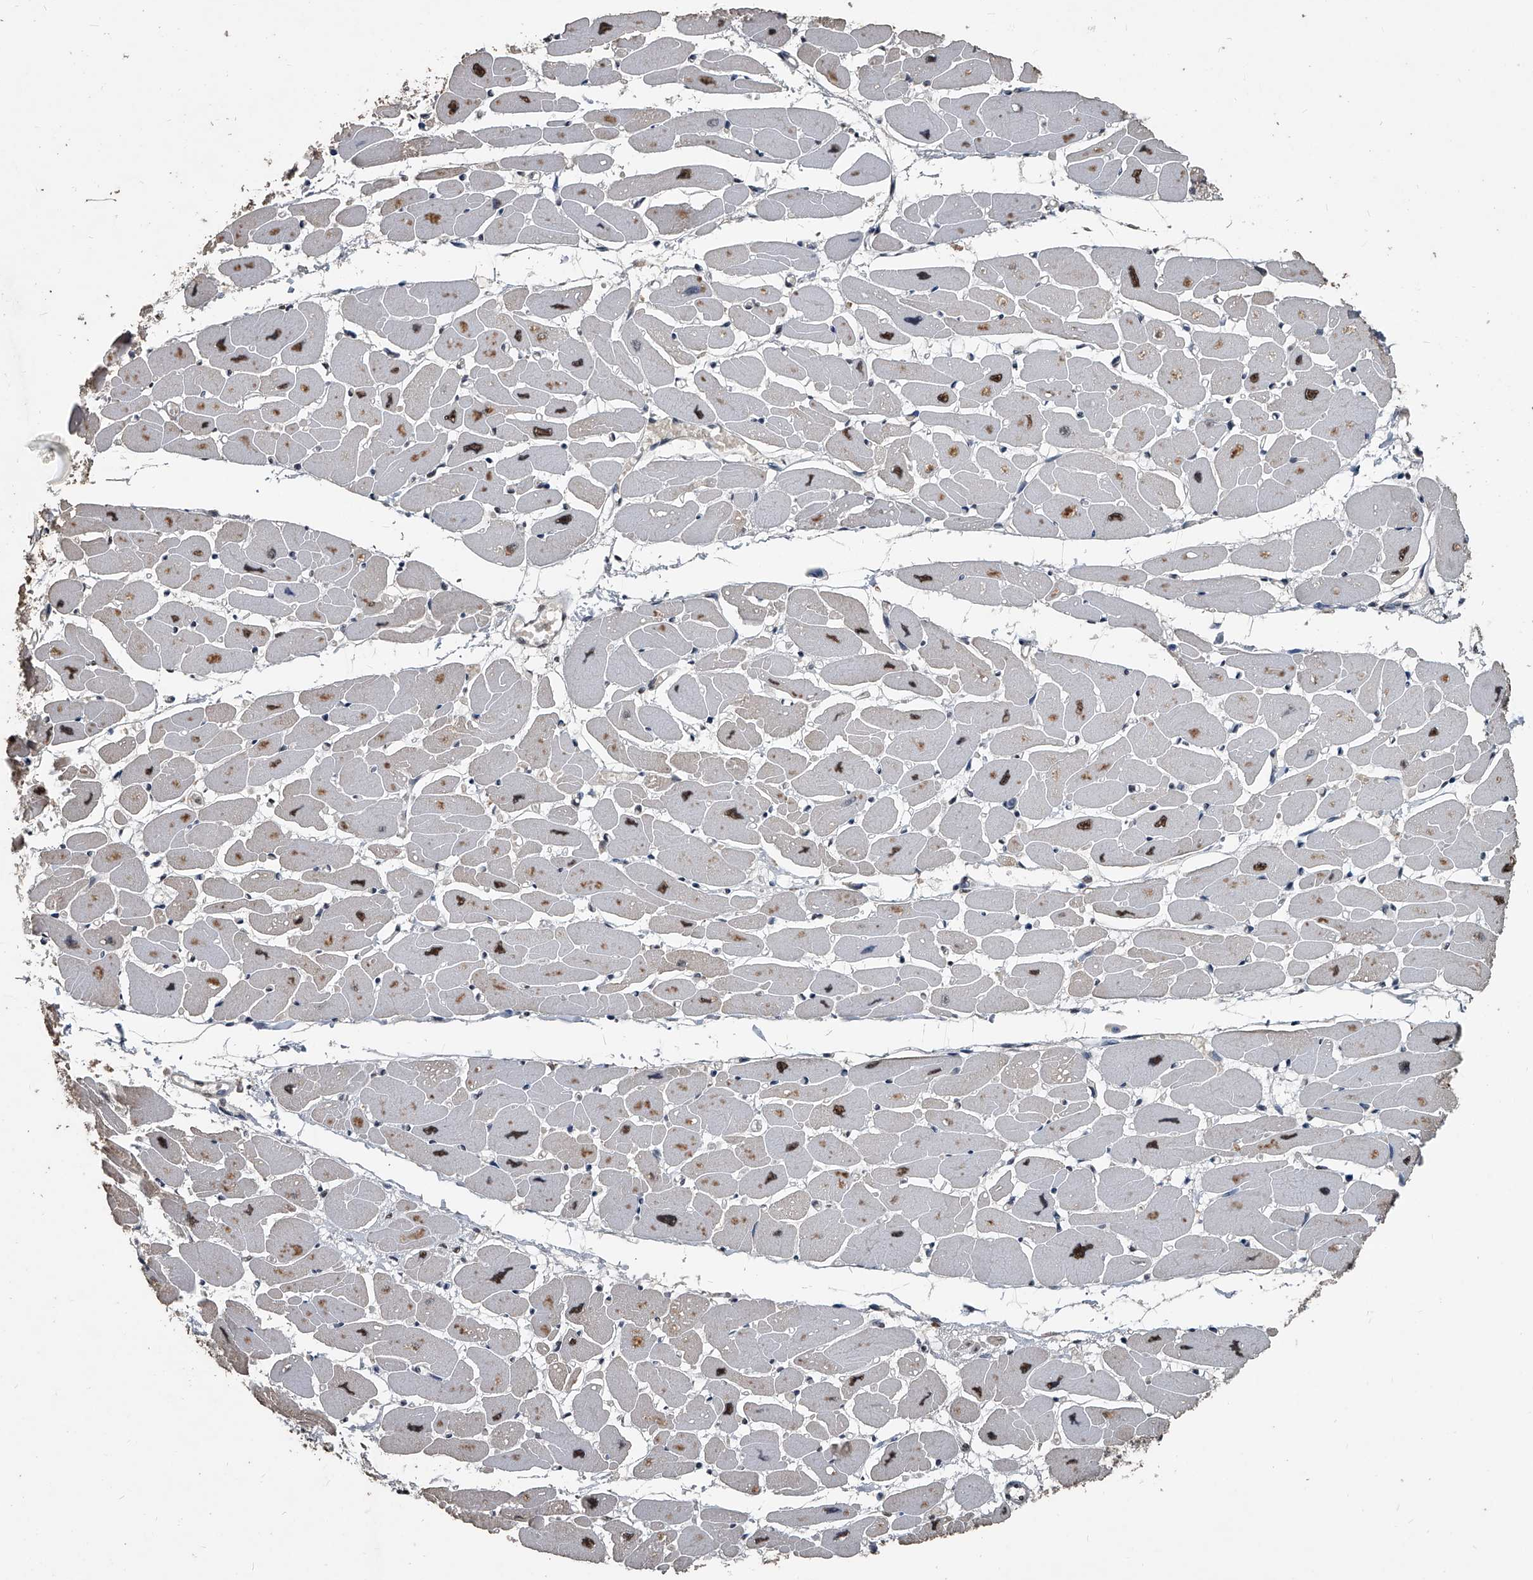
{"staining": {"intensity": "moderate", "quantity": "<25%", "location": "cytoplasmic/membranous,nuclear"}, "tissue": "heart muscle", "cell_type": "Cardiomyocytes", "image_type": "normal", "snomed": [{"axis": "morphology", "description": "Normal tissue, NOS"}, {"axis": "topography", "description": "Heart"}], "caption": "The image exhibits staining of normal heart muscle, revealing moderate cytoplasmic/membranous,nuclear protein expression (brown color) within cardiomyocytes.", "gene": "MATR3", "patient": {"sex": "female", "age": 54}}